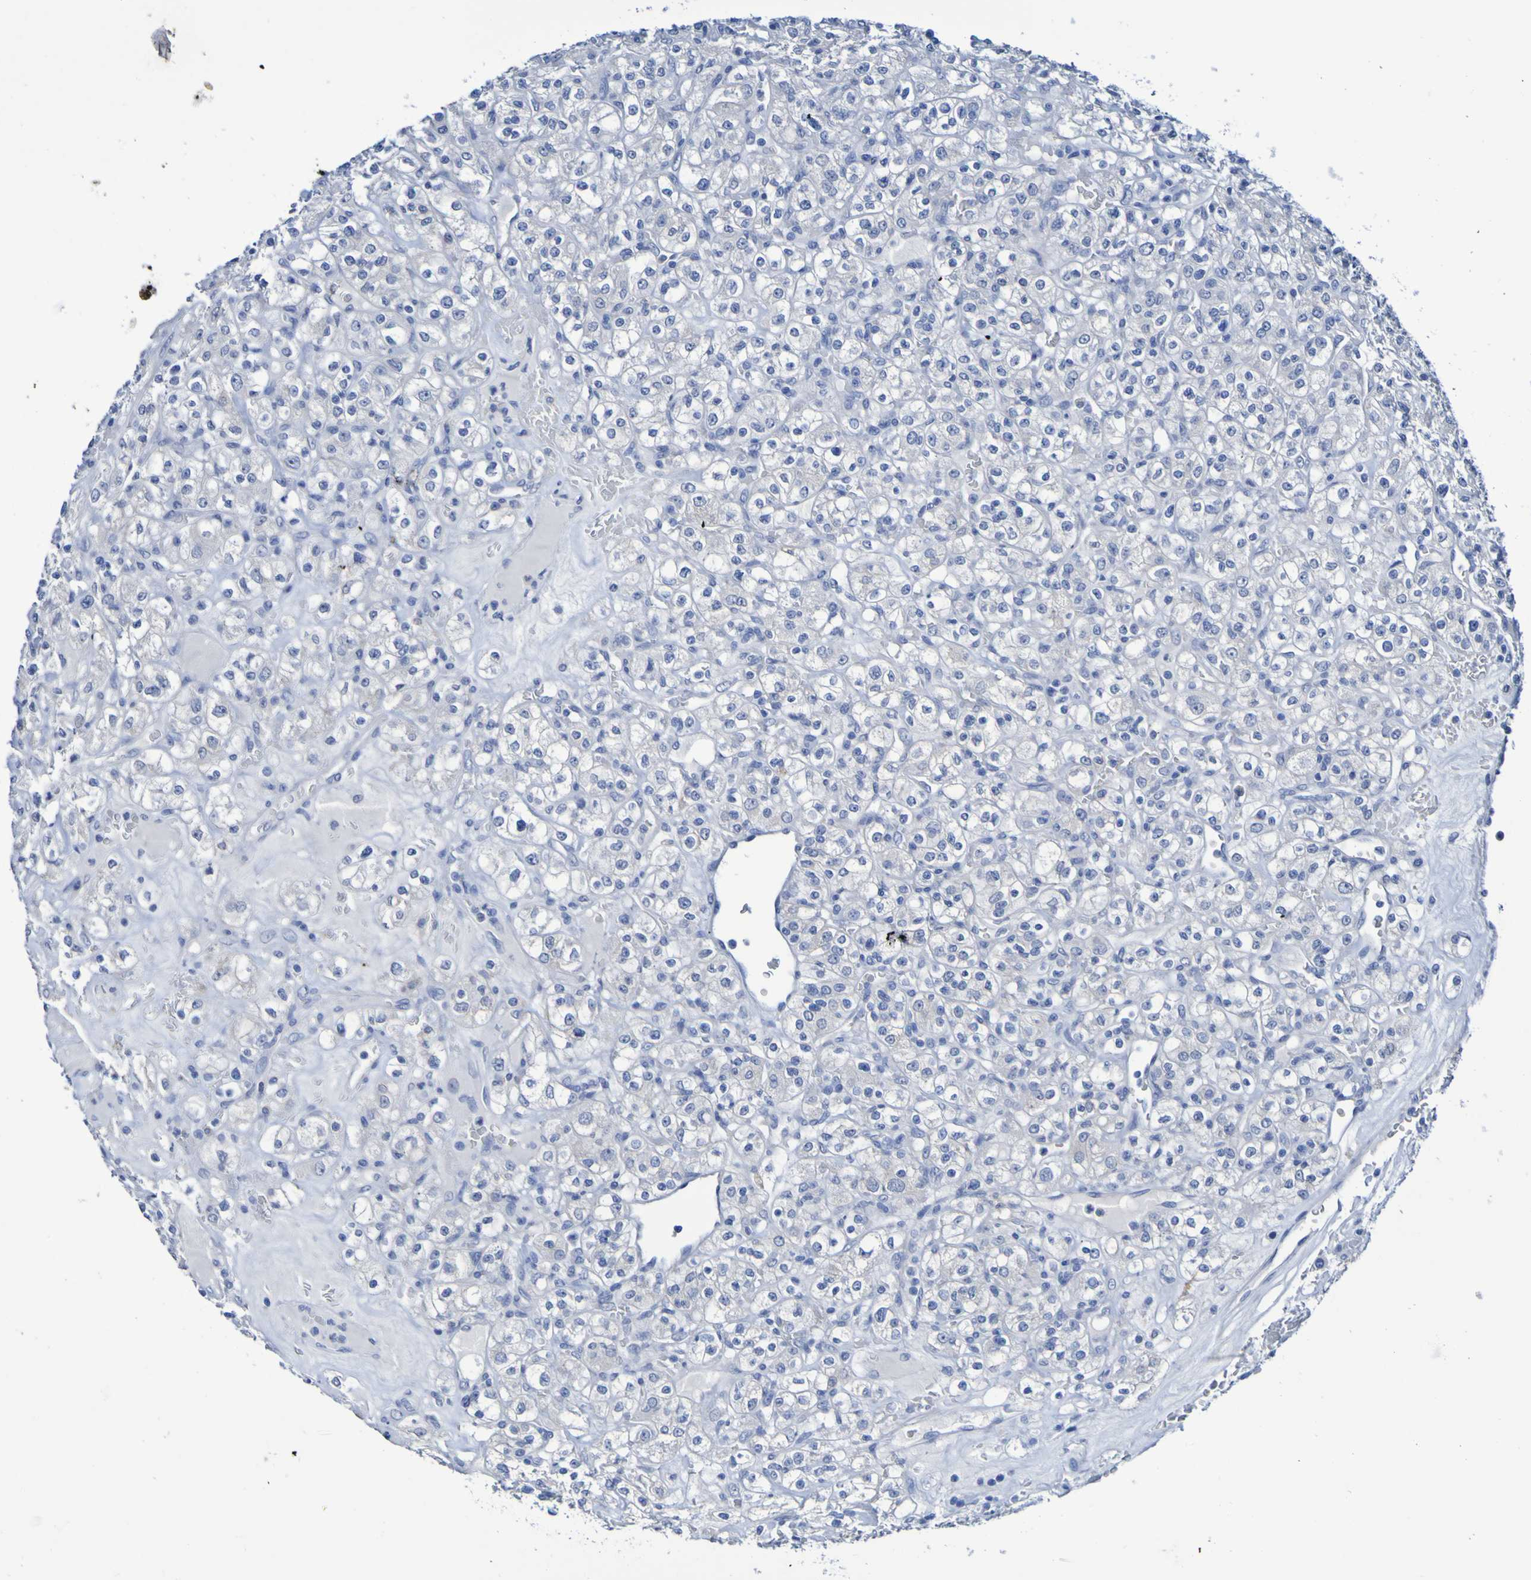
{"staining": {"intensity": "negative", "quantity": "none", "location": "none"}, "tissue": "renal cancer", "cell_type": "Tumor cells", "image_type": "cancer", "snomed": [{"axis": "morphology", "description": "Normal tissue, NOS"}, {"axis": "morphology", "description": "Adenocarcinoma, NOS"}, {"axis": "topography", "description": "Kidney"}], "caption": "Tumor cells are negative for protein expression in human renal cancer.", "gene": "SGCB", "patient": {"sex": "female", "age": 72}}